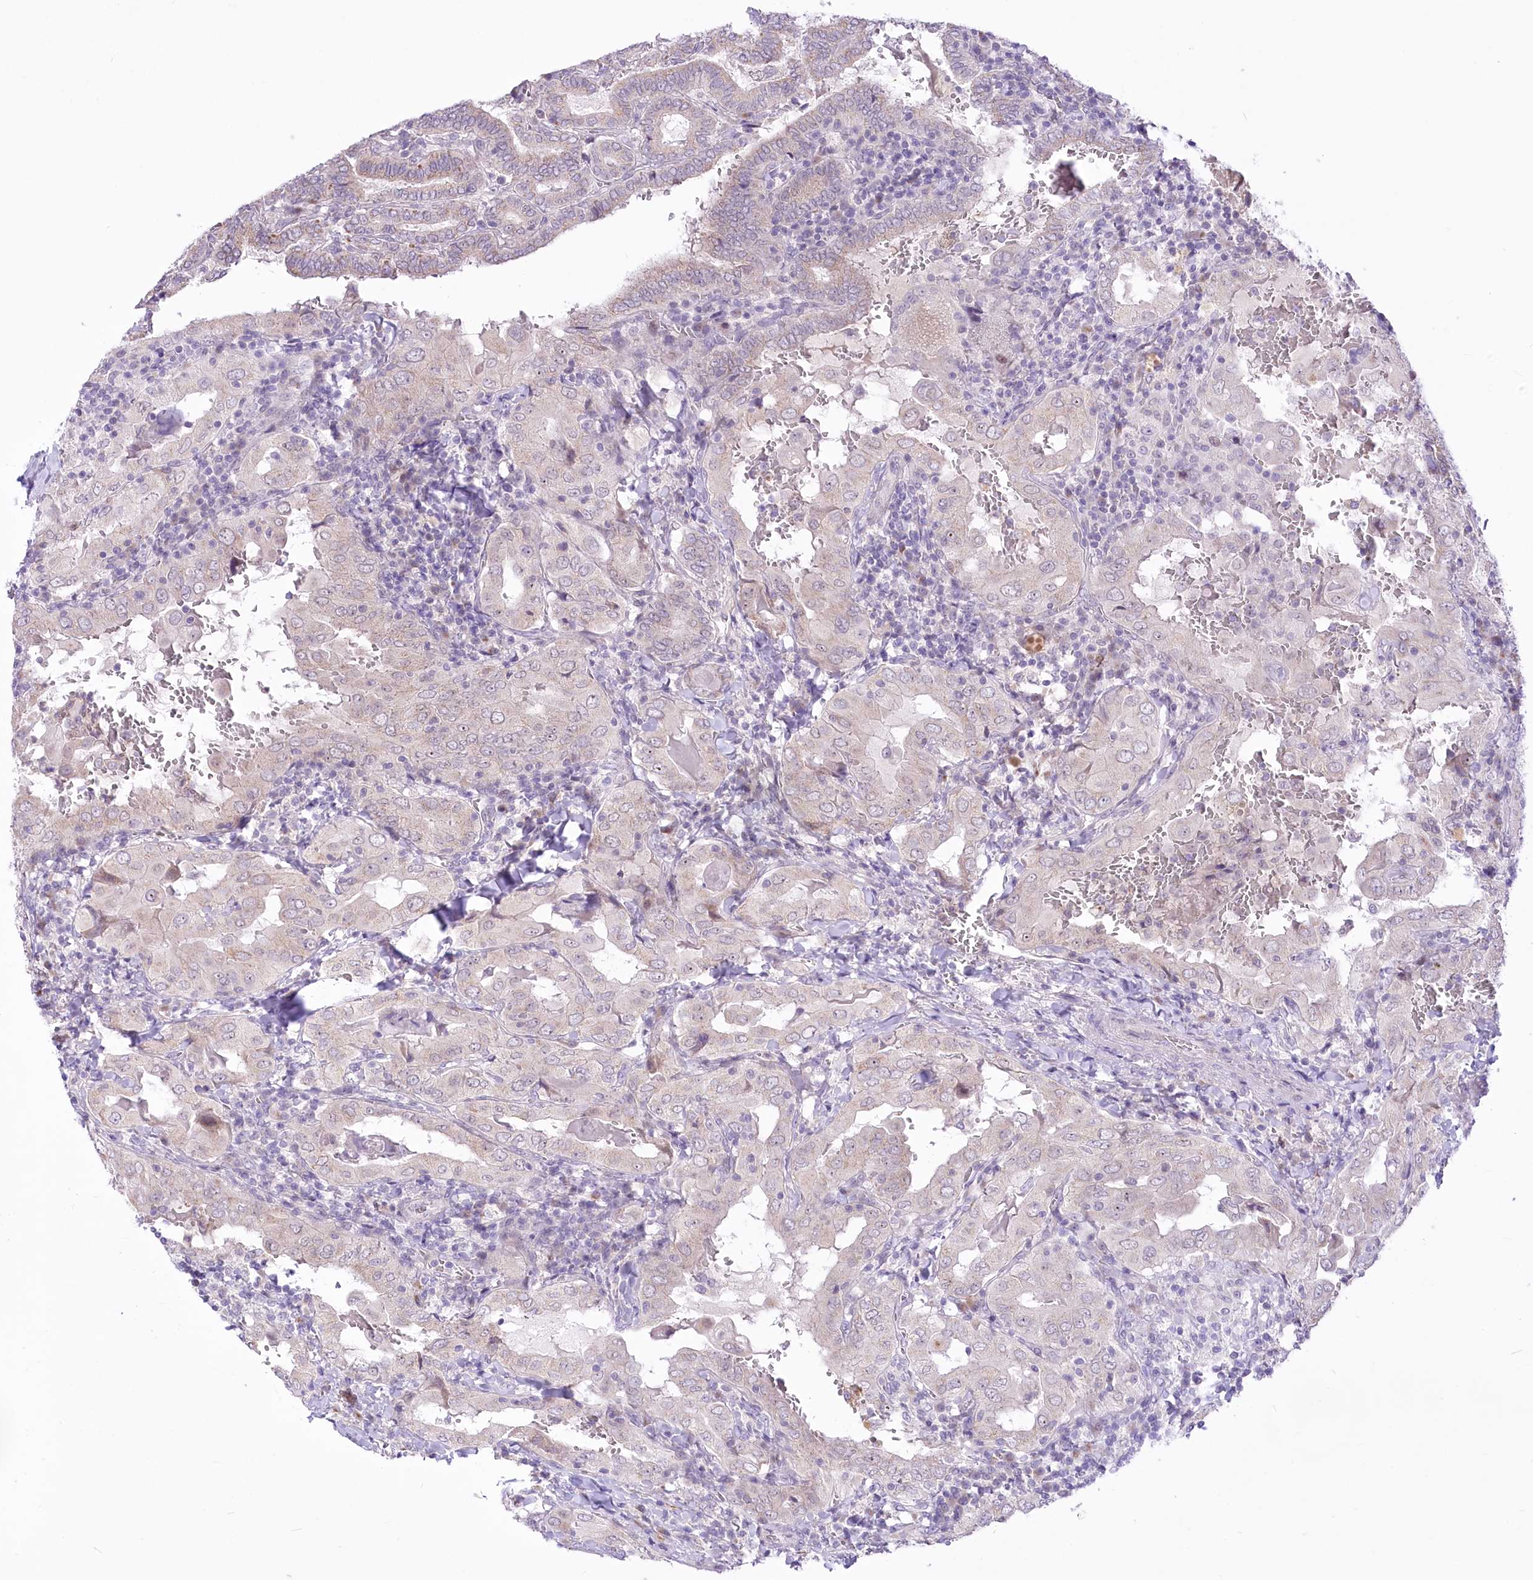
{"staining": {"intensity": "negative", "quantity": "none", "location": "none"}, "tissue": "thyroid cancer", "cell_type": "Tumor cells", "image_type": "cancer", "snomed": [{"axis": "morphology", "description": "Papillary adenocarcinoma, NOS"}, {"axis": "topography", "description": "Thyroid gland"}], "caption": "This is an IHC photomicrograph of human thyroid cancer. There is no staining in tumor cells.", "gene": "BEND7", "patient": {"sex": "female", "age": 72}}